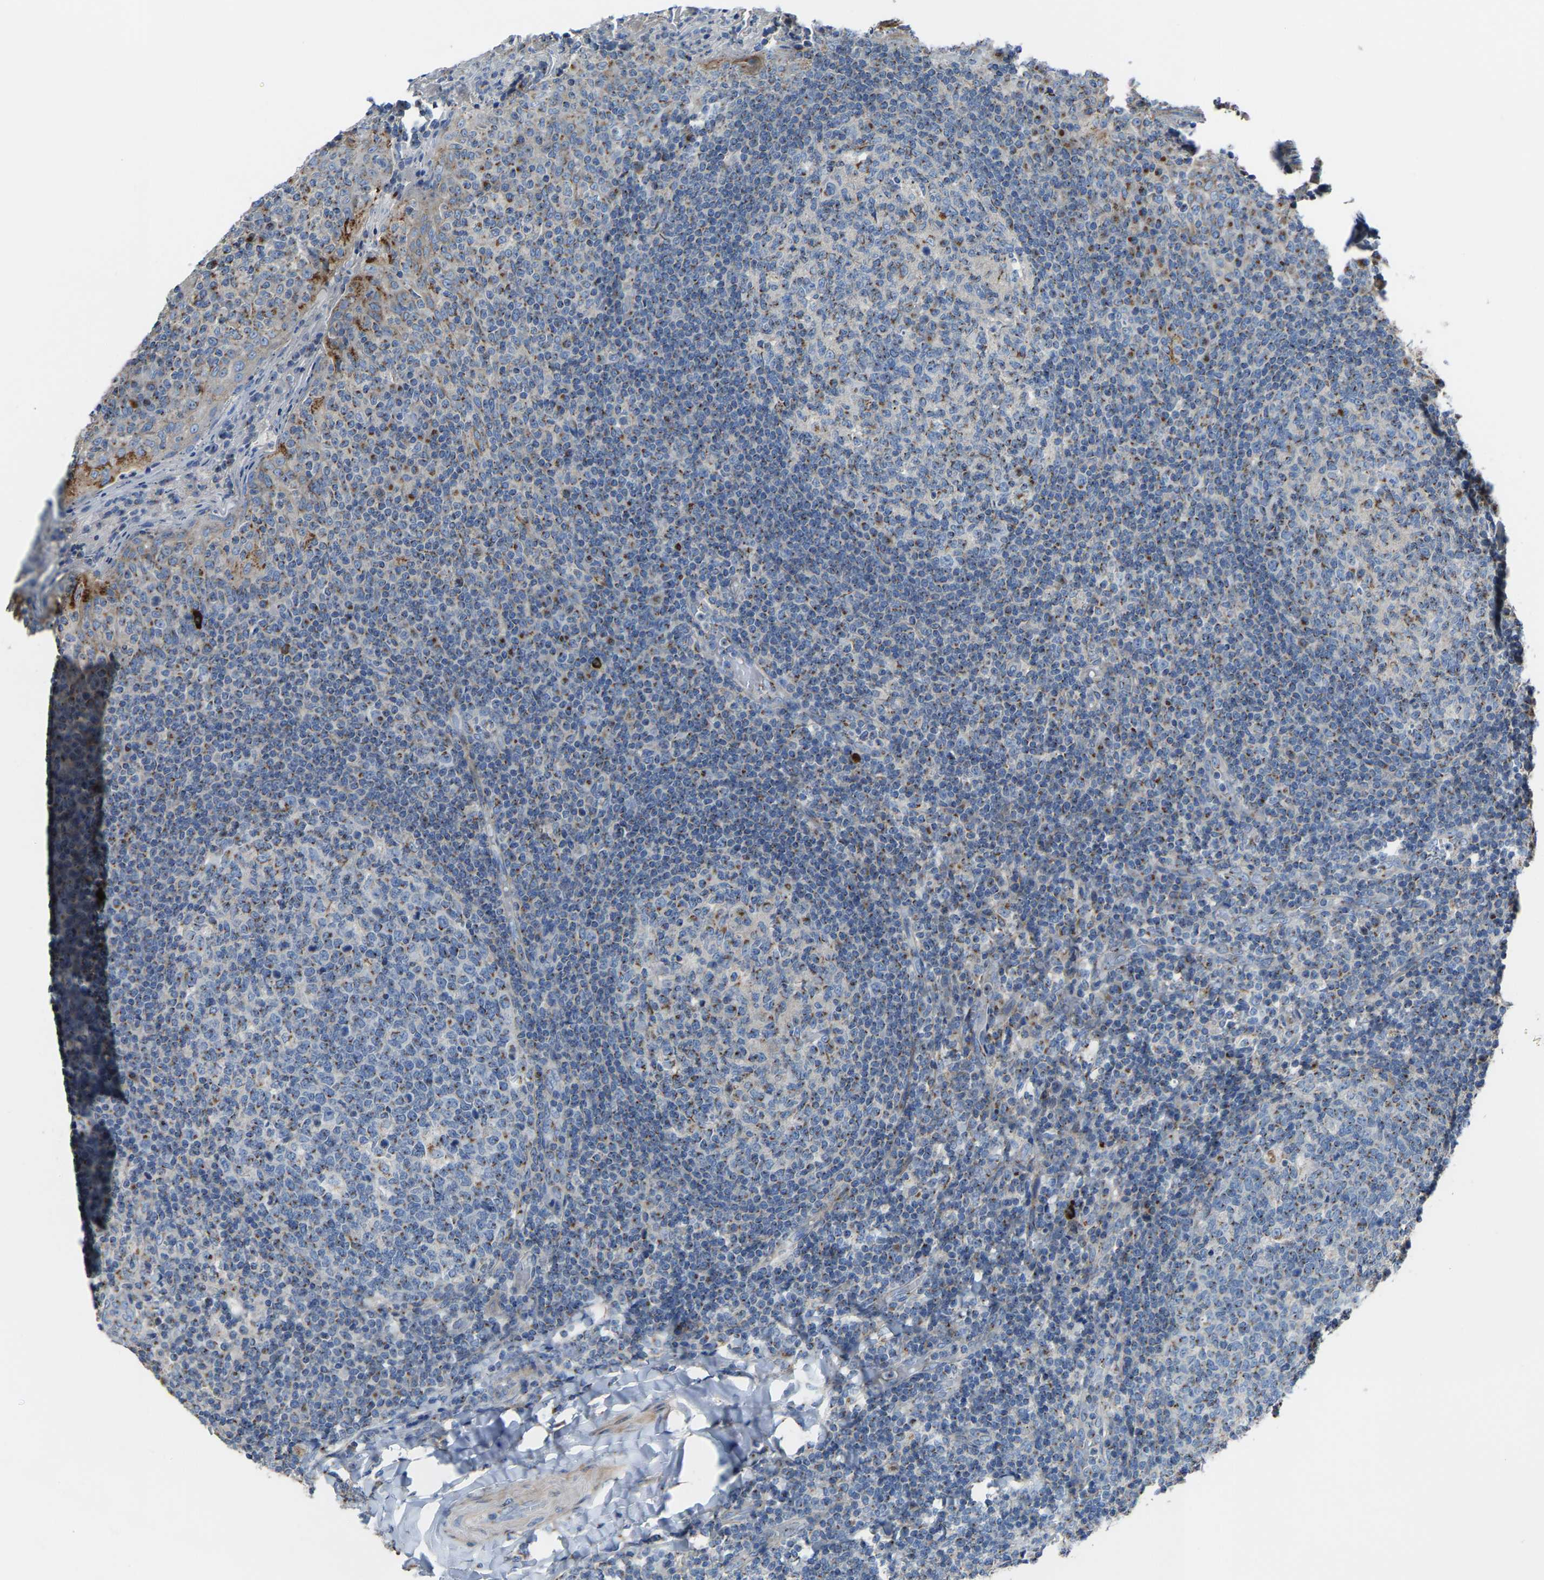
{"staining": {"intensity": "weak", "quantity": "25%-75%", "location": "cytoplasmic/membranous"}, "tissue": "tonsil", "cell_type": "Germinal center cells", "image_type": "normal", "snomed": [{"axis": "morphology", "description": "Normal tissue, NOS"}, {"axis": "topography", "description": "Tonsil"}], "caption": "Brown immunohistochemical staining in benign tonsil displays weak cytoplasmic/membranous staining in about 25%-75% of germinal center cells. The protein is shown in brown color, while the nuclei are stained blue.", "gene": "CANT1", "patient": {"sex": "female", "age": 19}}